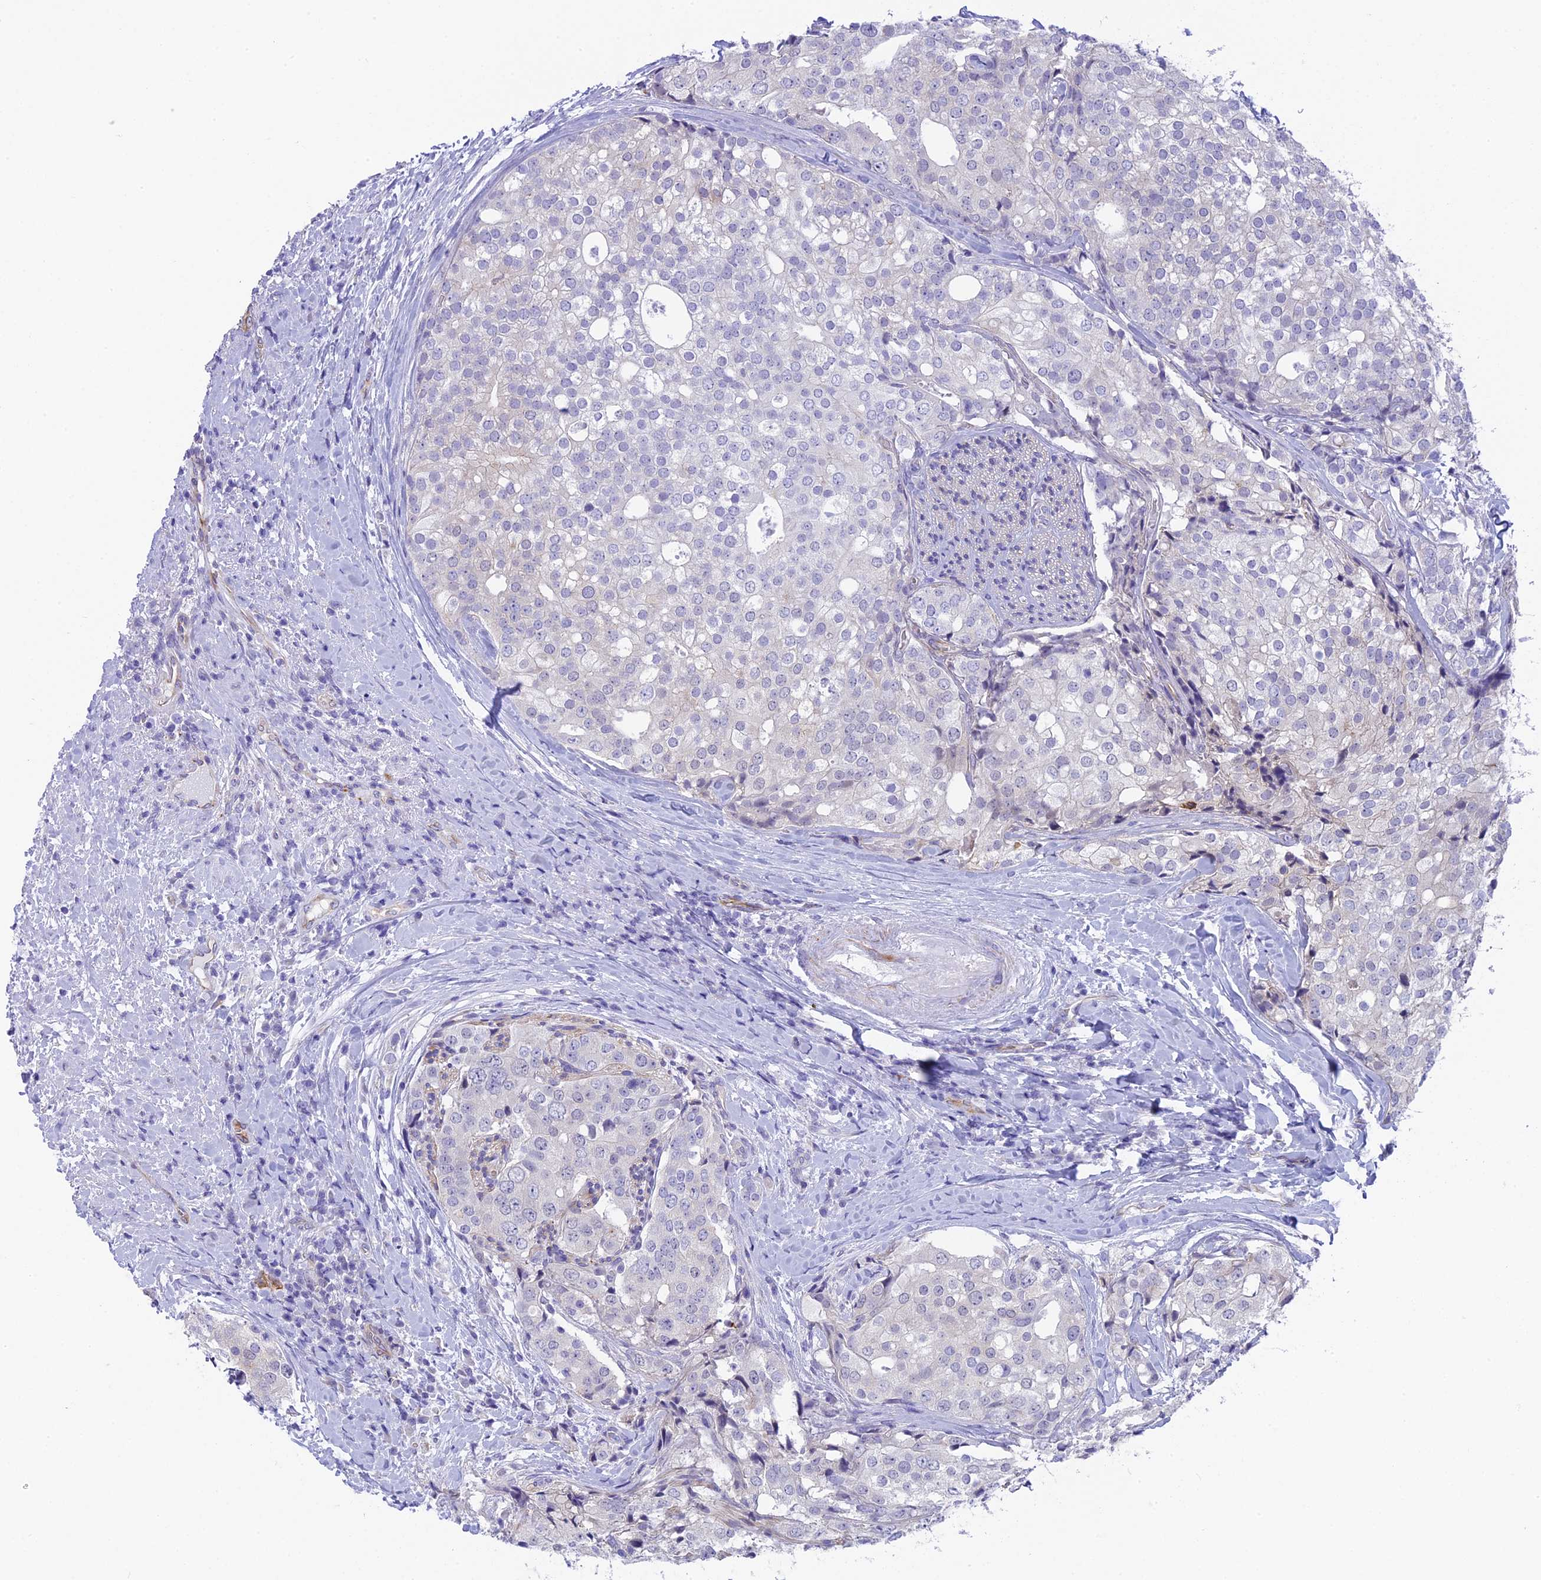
{"staining": {"intensity": "negative", "quantity": "none", "location": "none"}, "tissue": "prostate cancer", "cell_type": "Tumor cells", "image_type": "cancer", "snomed": [{"axis": "morphology", "description": "Adenocarcinoma, High grade"}, {"axis": "topography", "description": "Prostate"}], "caption": "Protein analysis of prostate cancer (high-grade adenocarcinoma) shows no significant expression in tumor cells. Brightfield microscopy of IHC stained with DAB (3,3'-diaminobenzidine) (brown) and hematoxylin (blue), captured at high magnification.", "gene": "TACSTD2", "patient": {"sex": "male", "age": 49}}